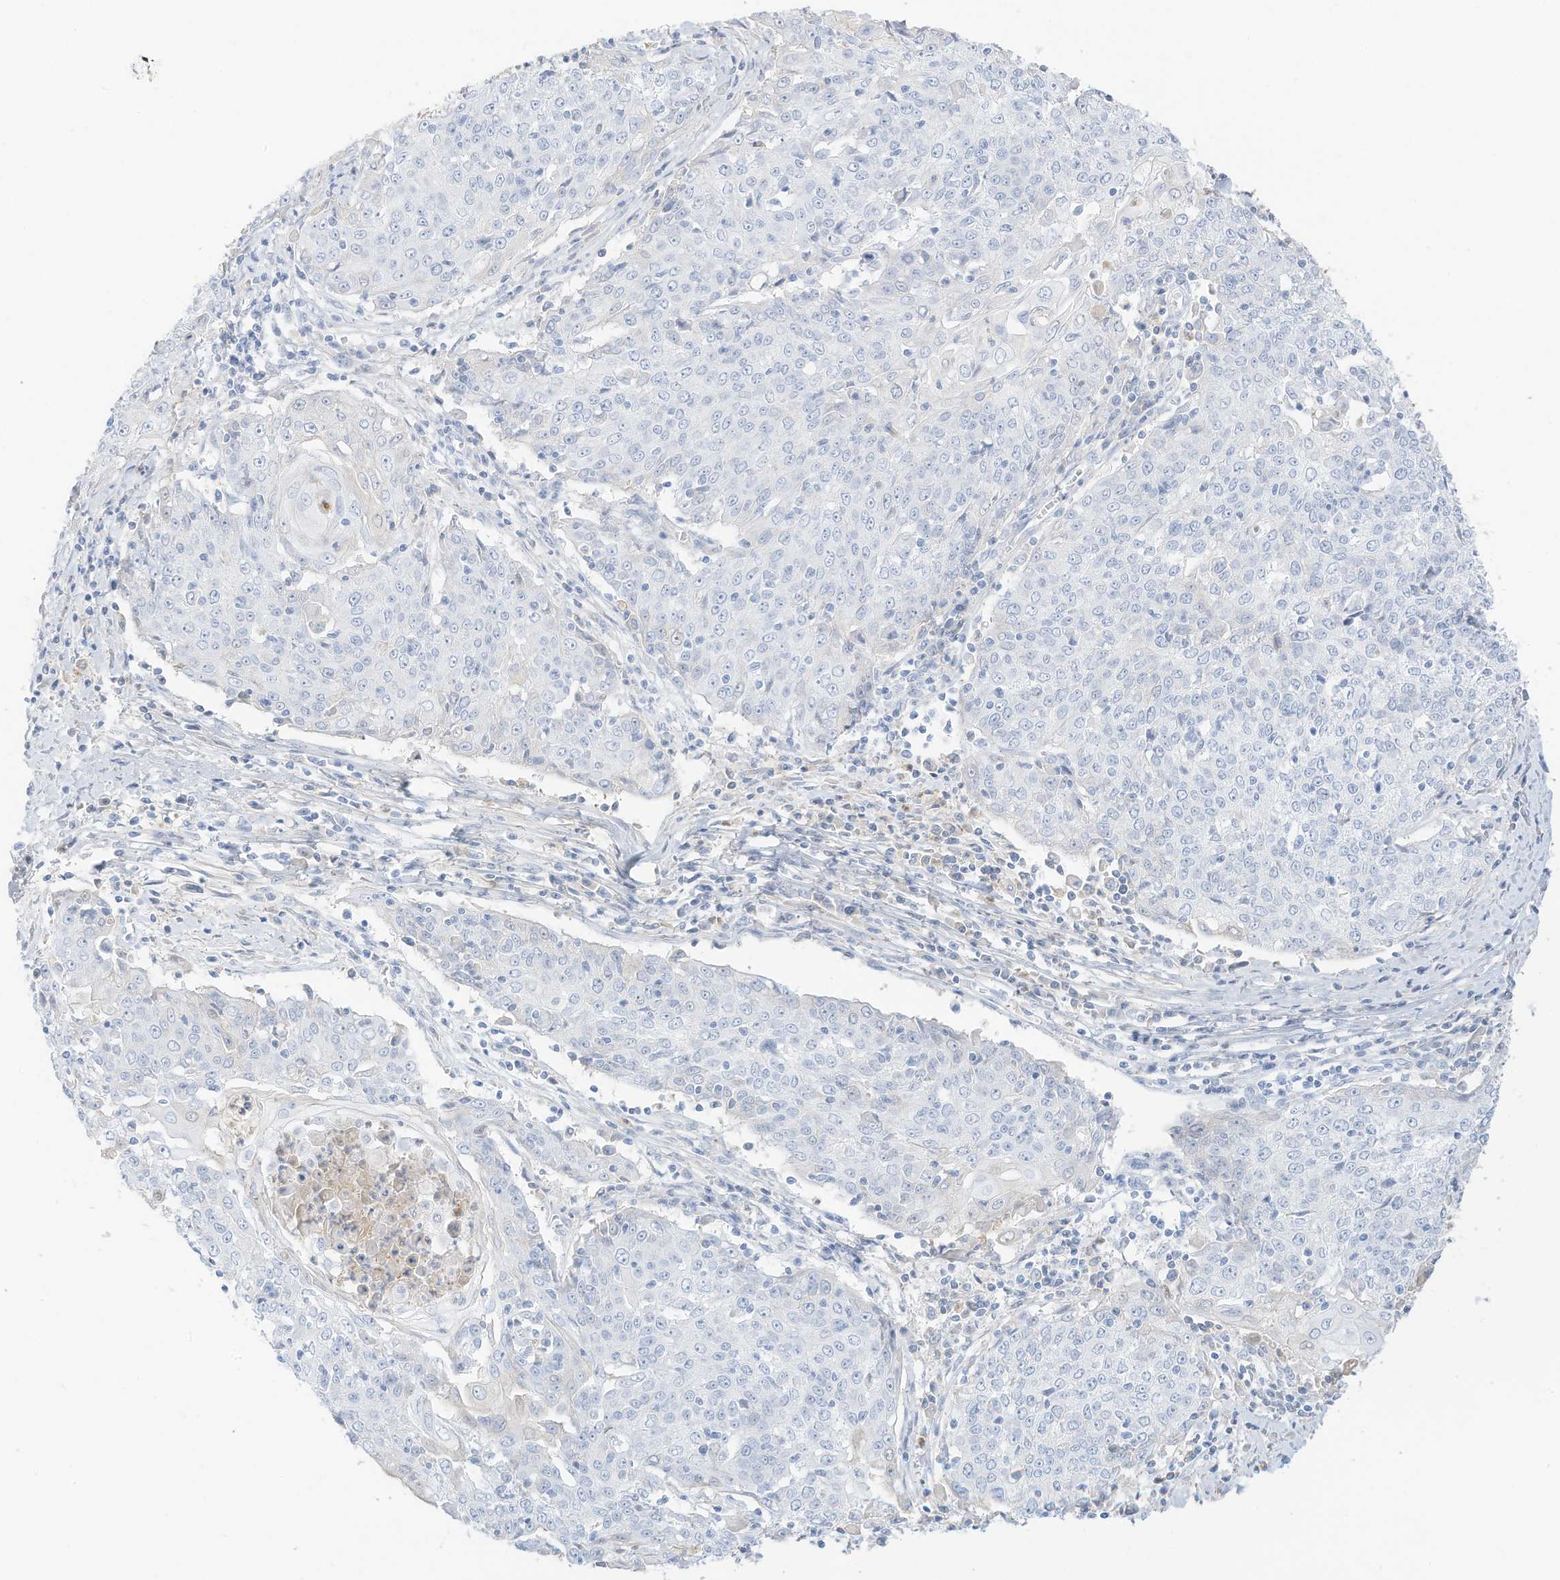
{"staining": {"intensity": "negative", "quantity": "none", "location": "none"}, "tissue": "cervical cancer", "cell_type": "Tumor cells", "image_type": "cancer", "snomed": [{"axis": "morphology", "description": "Squamous cell carcinoma, NOS"}, {"axis": "topography", "description": "Cervix"}], "caption": "Immunohistochemistry (IHC) photomicrograph of neoplastic tissue: squamous cell carcinoma (cervical) stained with DAB exhibits no significant protein staining in tumor cells.", "gene": "HSD17B13", "patient": {"sex": "female", "age": 48}}